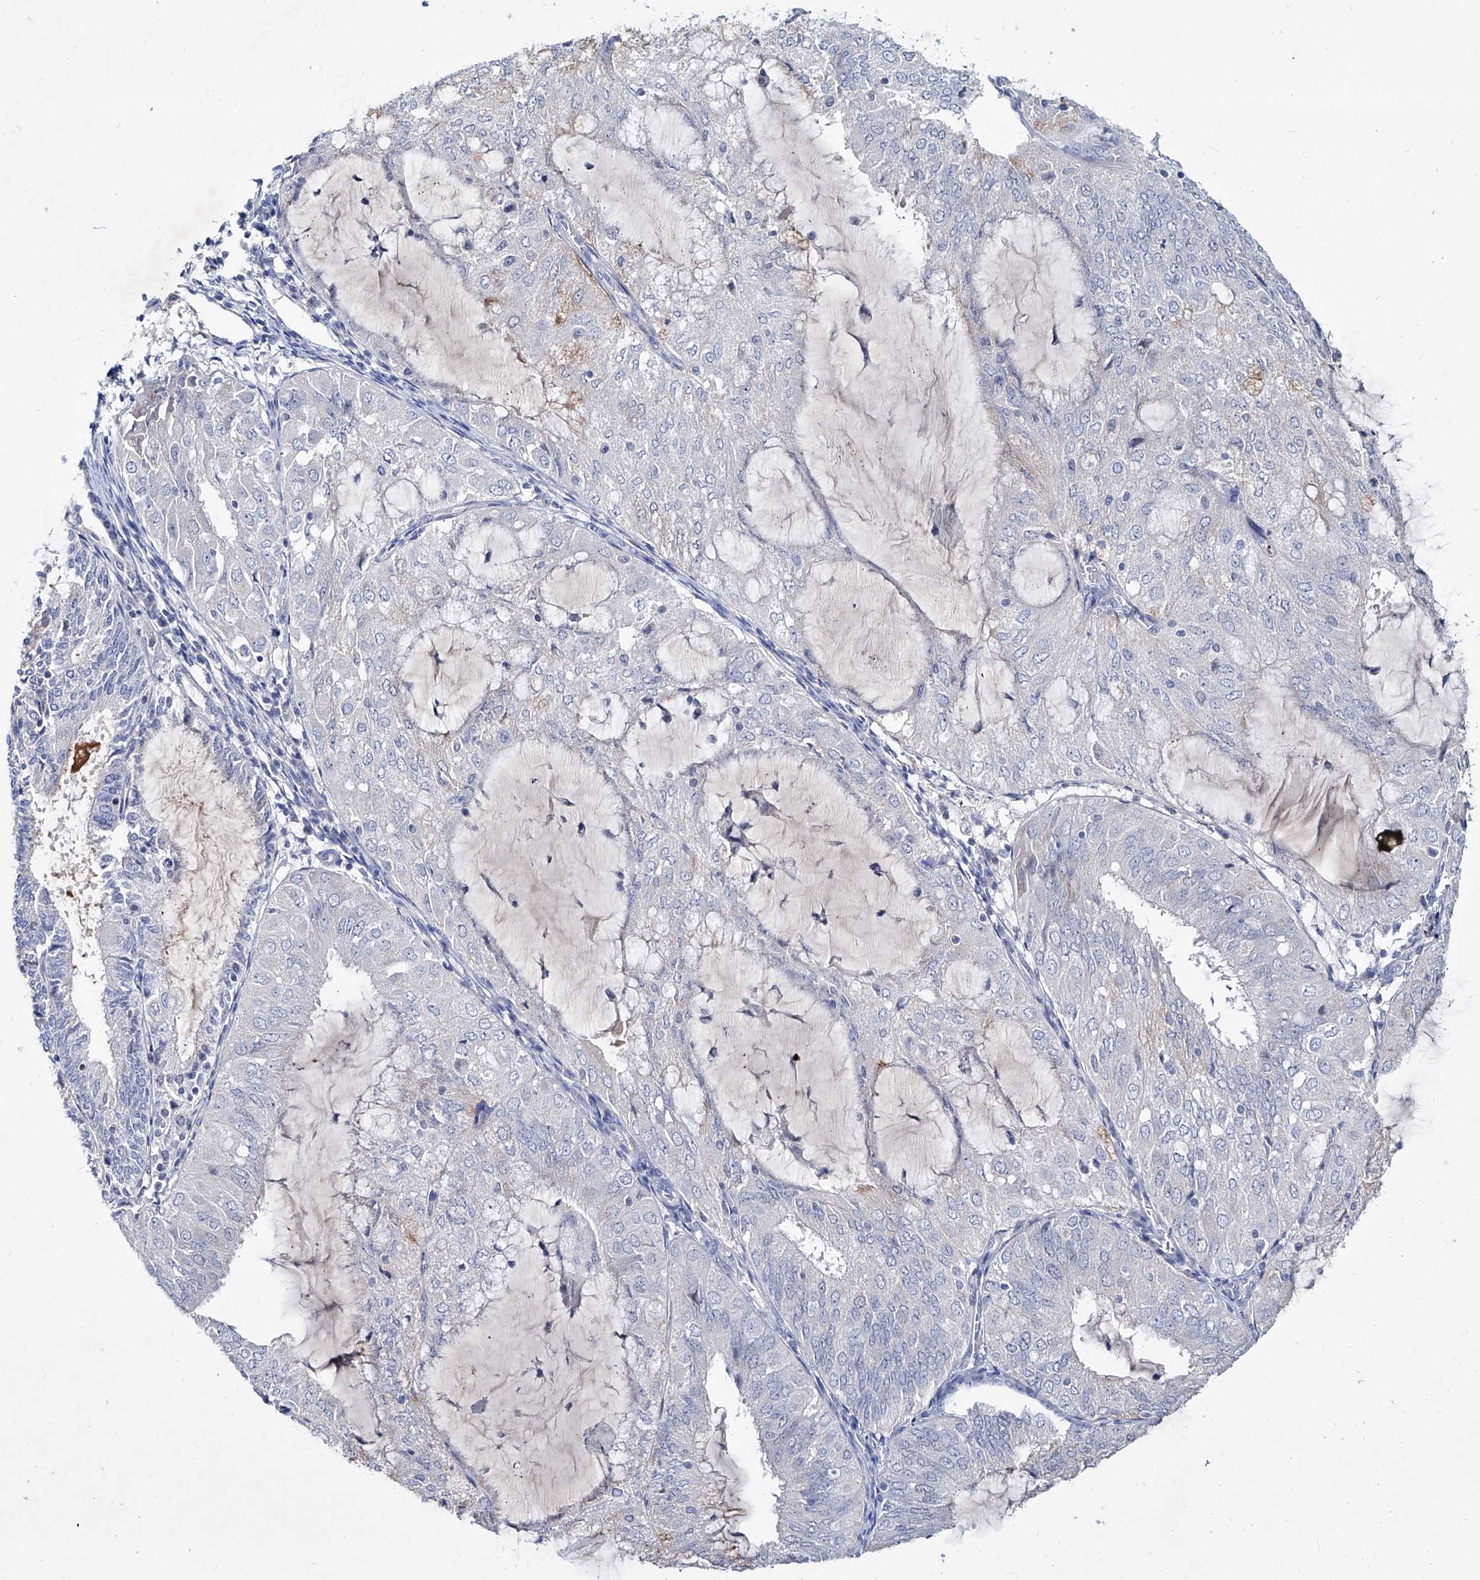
{"staining": {"intensity": "weak", "quantity": "<25%", "location": "cytoplasmic/membranous"}, "tissue": "endometrial cancer", "cell_type": "Tumor cells", "image_type": "cancer", "snomed": [{"axis": "morphology", "description": "Adenocarcinoma, NOS"}, {"axis": "topography", "description": "Endometrium"}], "caption": "Tumor cells show no significant protein expression in endometrial cancer. Nuclei are stained in blue.", "gene": "KLHL17", "patient": {"sex": "female", "age": 81}}